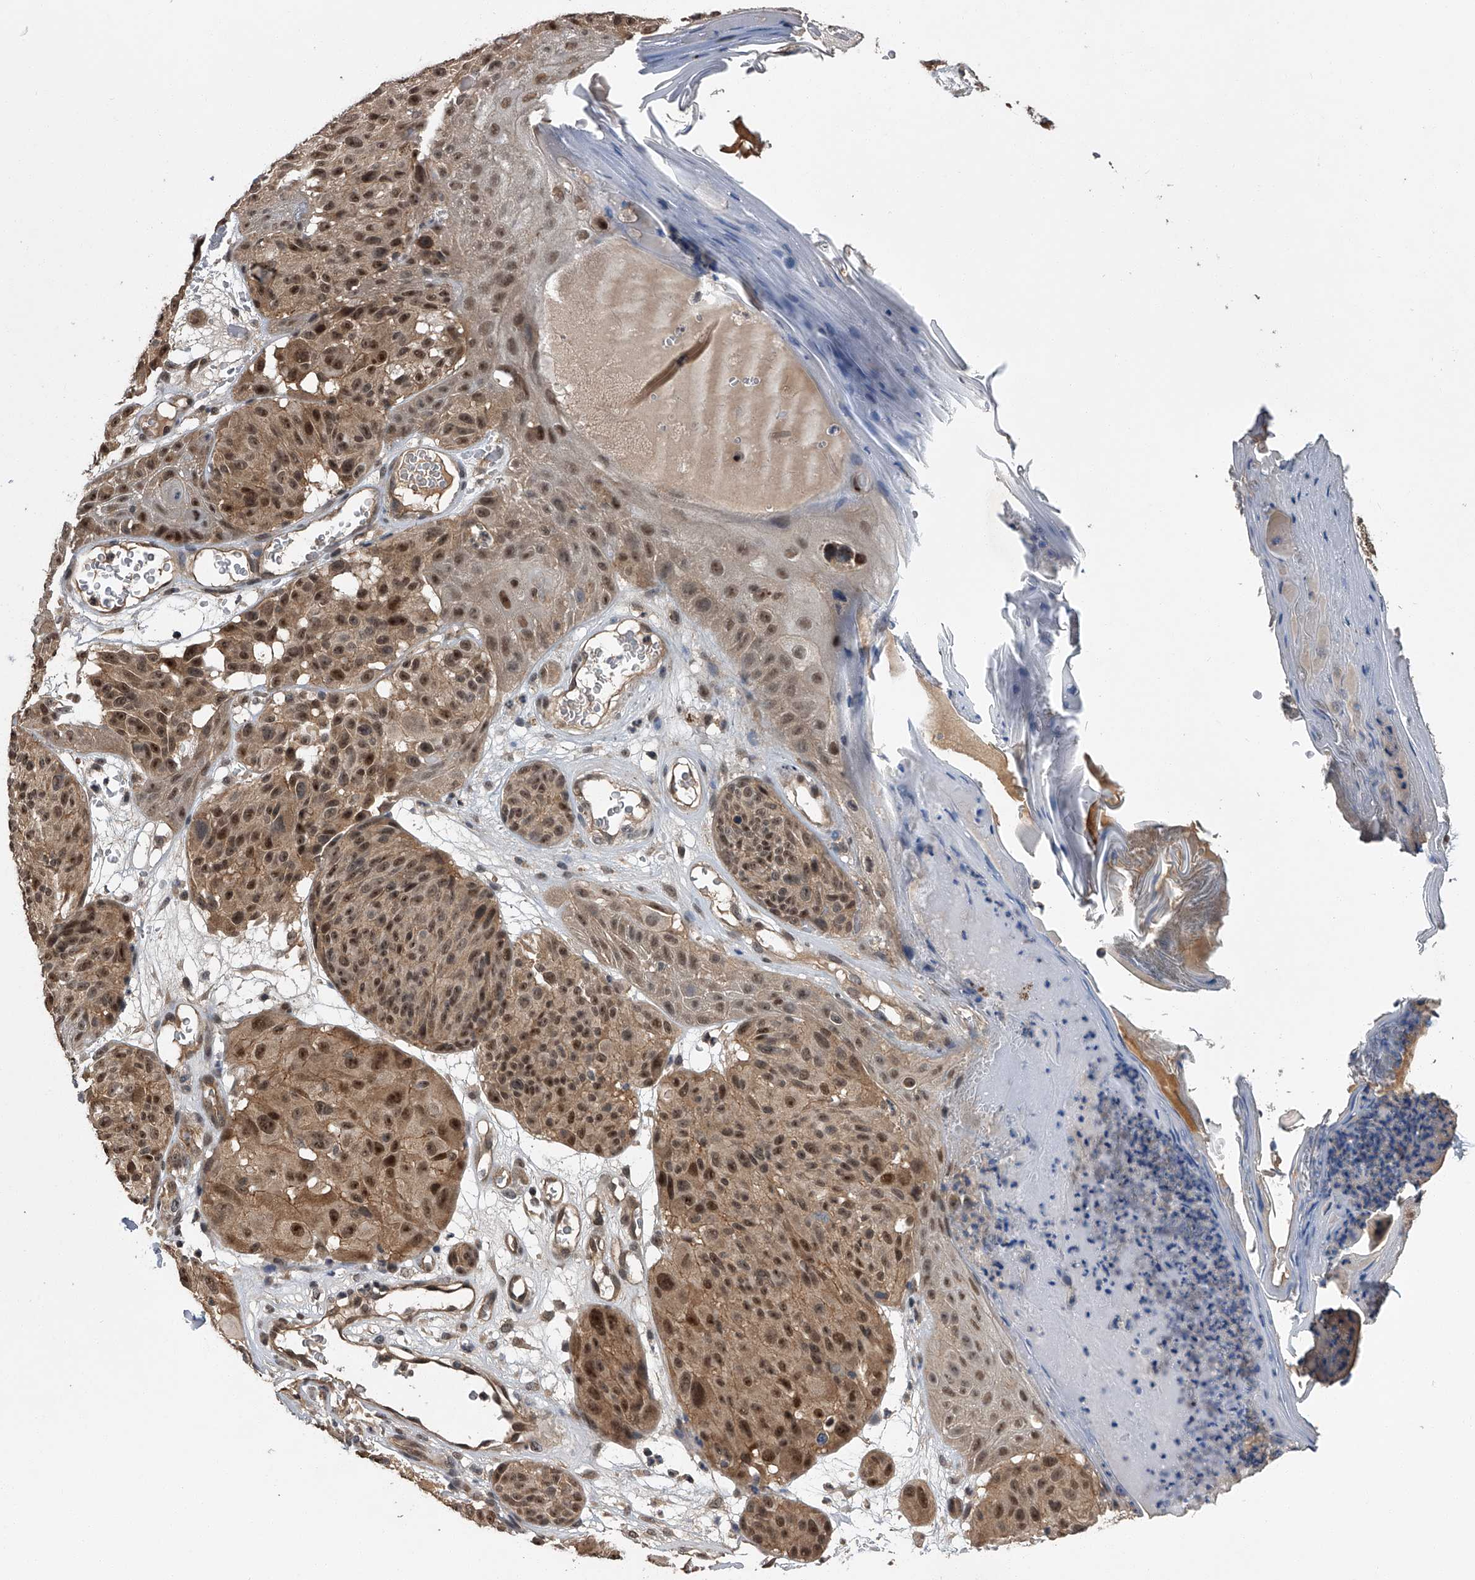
{"staining": {"intensity": "moderate", "quantity": ">75%", "location": "cytoplasmic/membranous,nuclear"}, "tissue": "melanoma", "cell_type": "Tumor cells", "image_type": "cancer", "snomed": [{"axis": "morphology", "description": "Malignant melanoma, NOS"}, {"axis": "topography", "description": "Skin"}], "caption": "Immunohistochemistry (IHC) (DAB) staining of human melanoma displays moderate cytoplasmic/membranous and nuclear protein staining in about >75% of tumor cells.", "gene": "SLC12A8", "patient": {"sex": "male", "age": 83}}